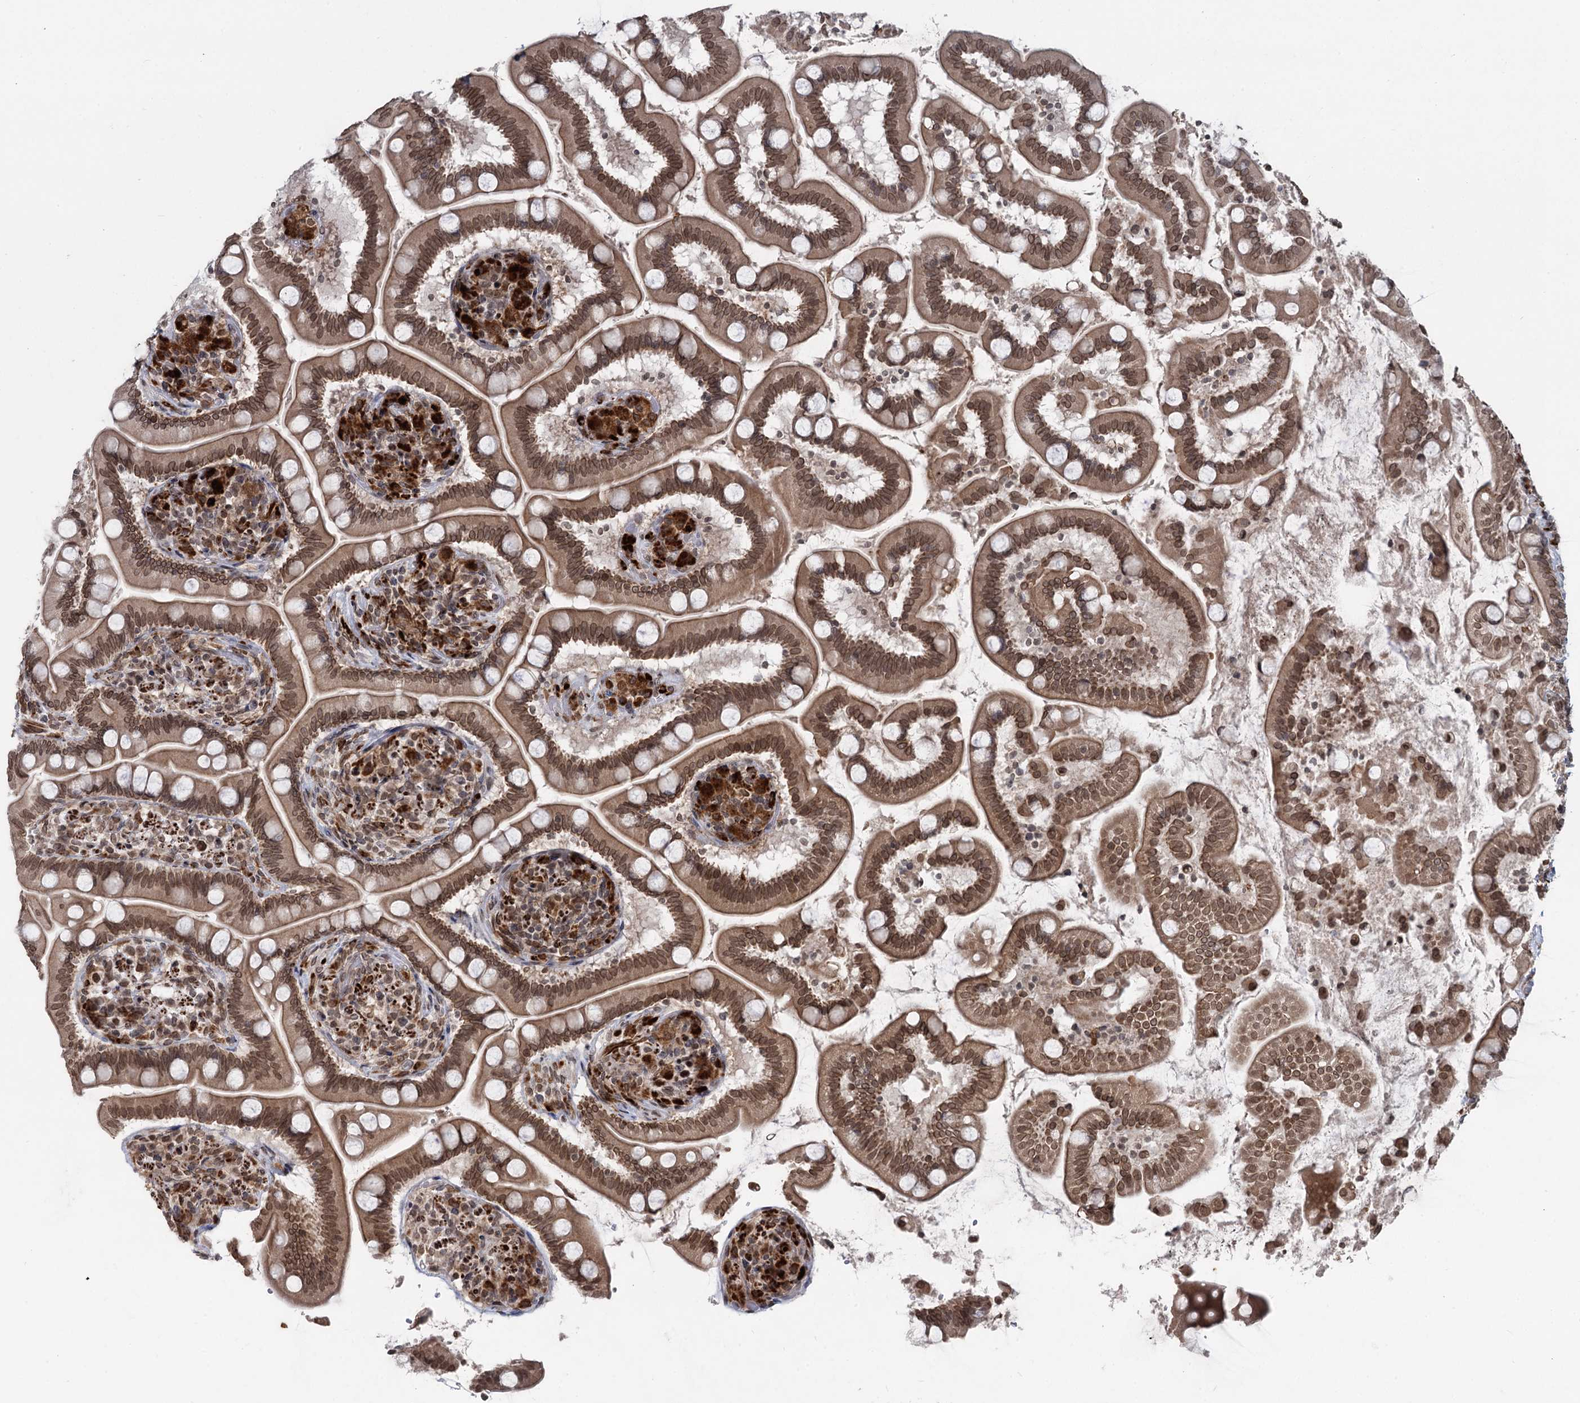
{"staining": {"intensity": "moderate", "quantity": ">75%", "location": "cytoplasmic/membranous,nuclear"}, "tissue": "small intestine", "cell_type": "Glandular cells", "image_type": "normal", "snomed": [{"axis": "morphology", "description": "Normal tissue, NOS"}, {"axis": "topography", "description": "Small intestine"}], "caption": "DAB immunohistochemical staining of benign small intestine demonstrates moderate cytoplasmic/membranous,nuclear protein expression in about >75% of glandular cells. The protein of interest is stained brown, and the nuclei are stained in blue (DAB IHC with brightfield microscopy, high magnification).", "gene": "RNF6", "patient": {"sex": "female", "age": 64}}